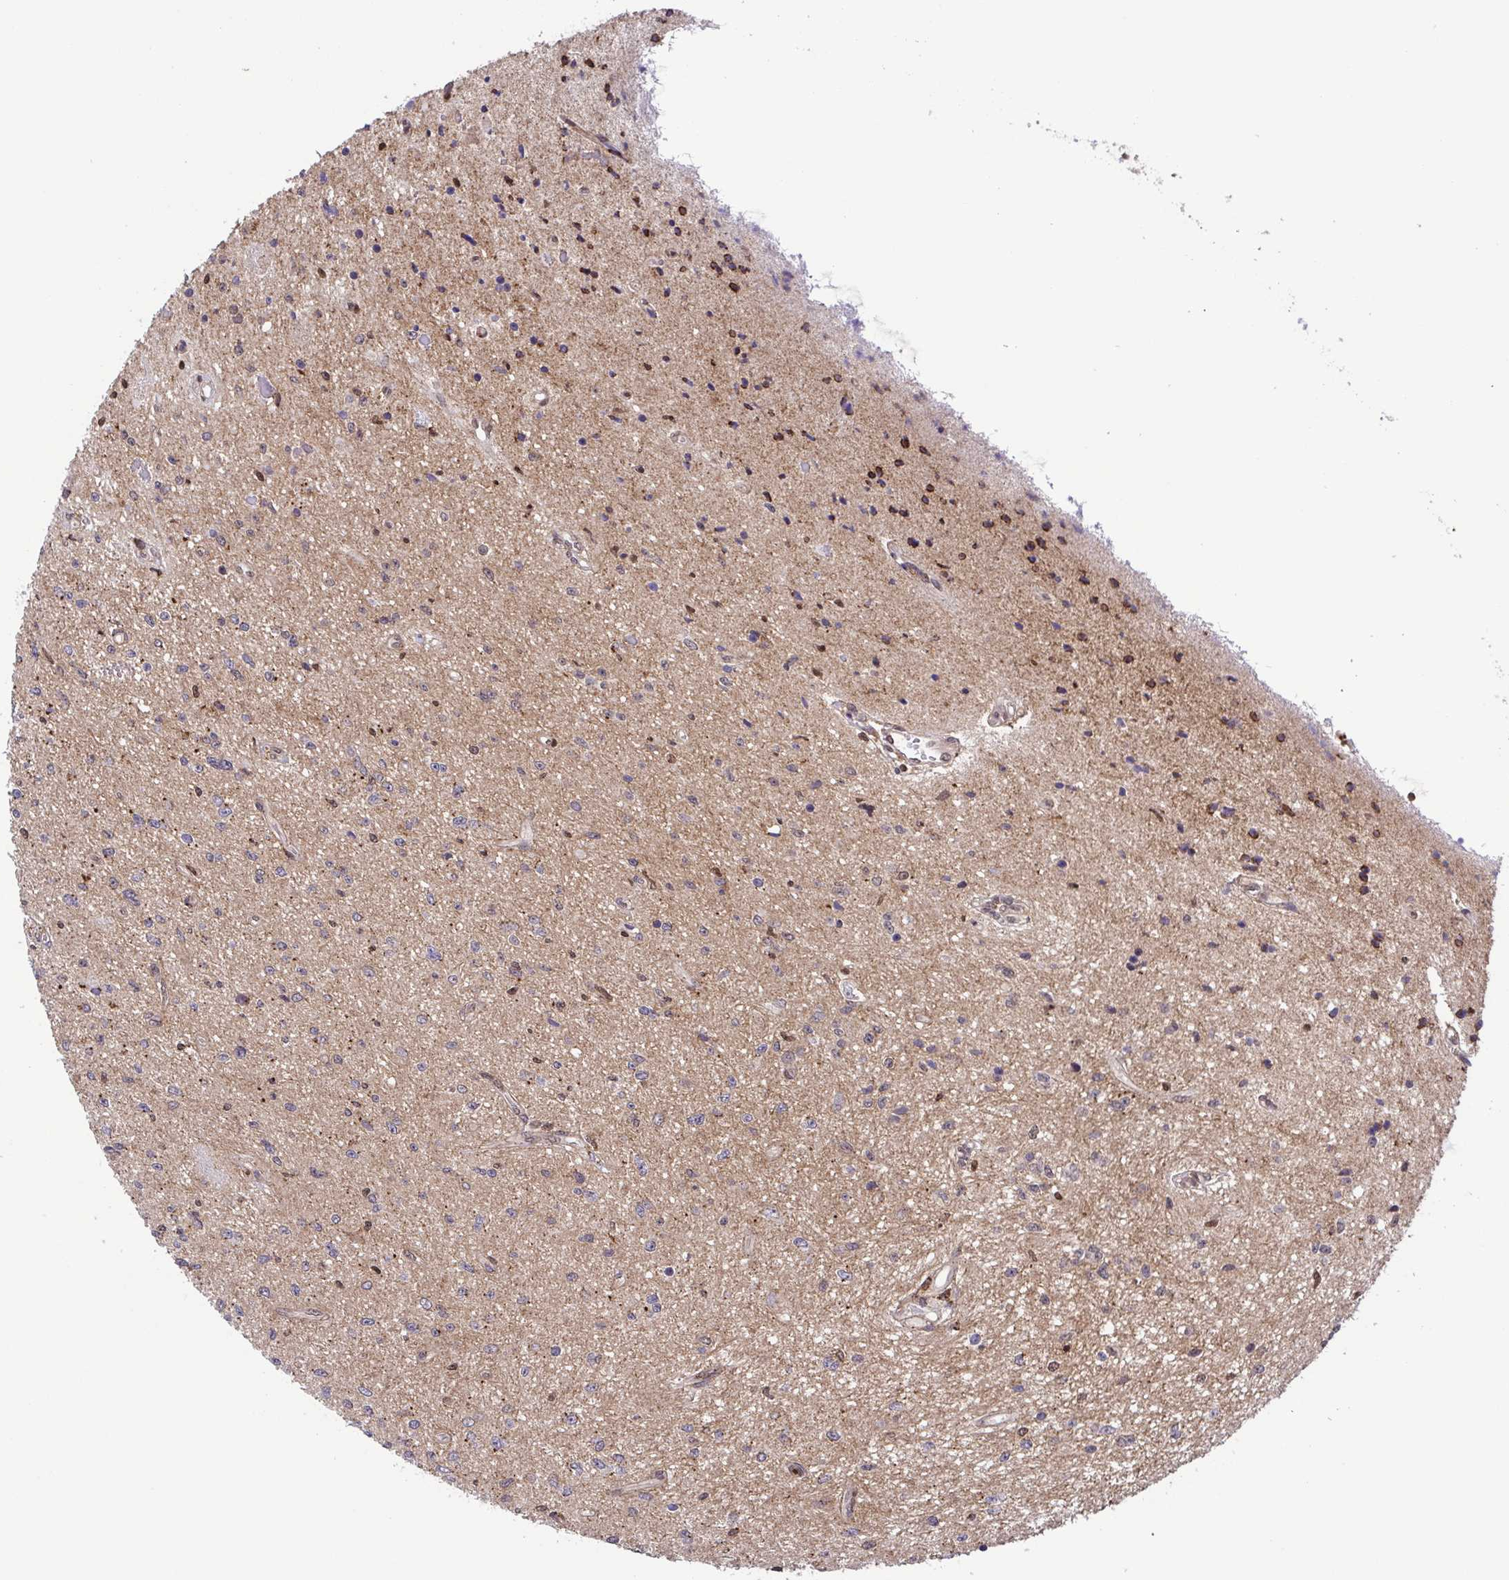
{"staining": {"intensity": "negative", "quantity": "none", "location": "none"}, "tissue": "glioma", "cell_type": "Tumor cells", "image_type": "cancer", "snomed": [{"axis": "morphology", "description": "Glioma, malignant, Low grade"}, {"axis": "topography", "description": "Cerebellum"}], "caption": "The immunohistochemistry micrograph has no significant expression in tumor cells of malignant glioma (low-grade) tissue. (DAB (3,3'-diaminobenzidine) IHC, high magnification).", "gene": "CHMP1B", "patient": {"sex": "female", "age": 14}}